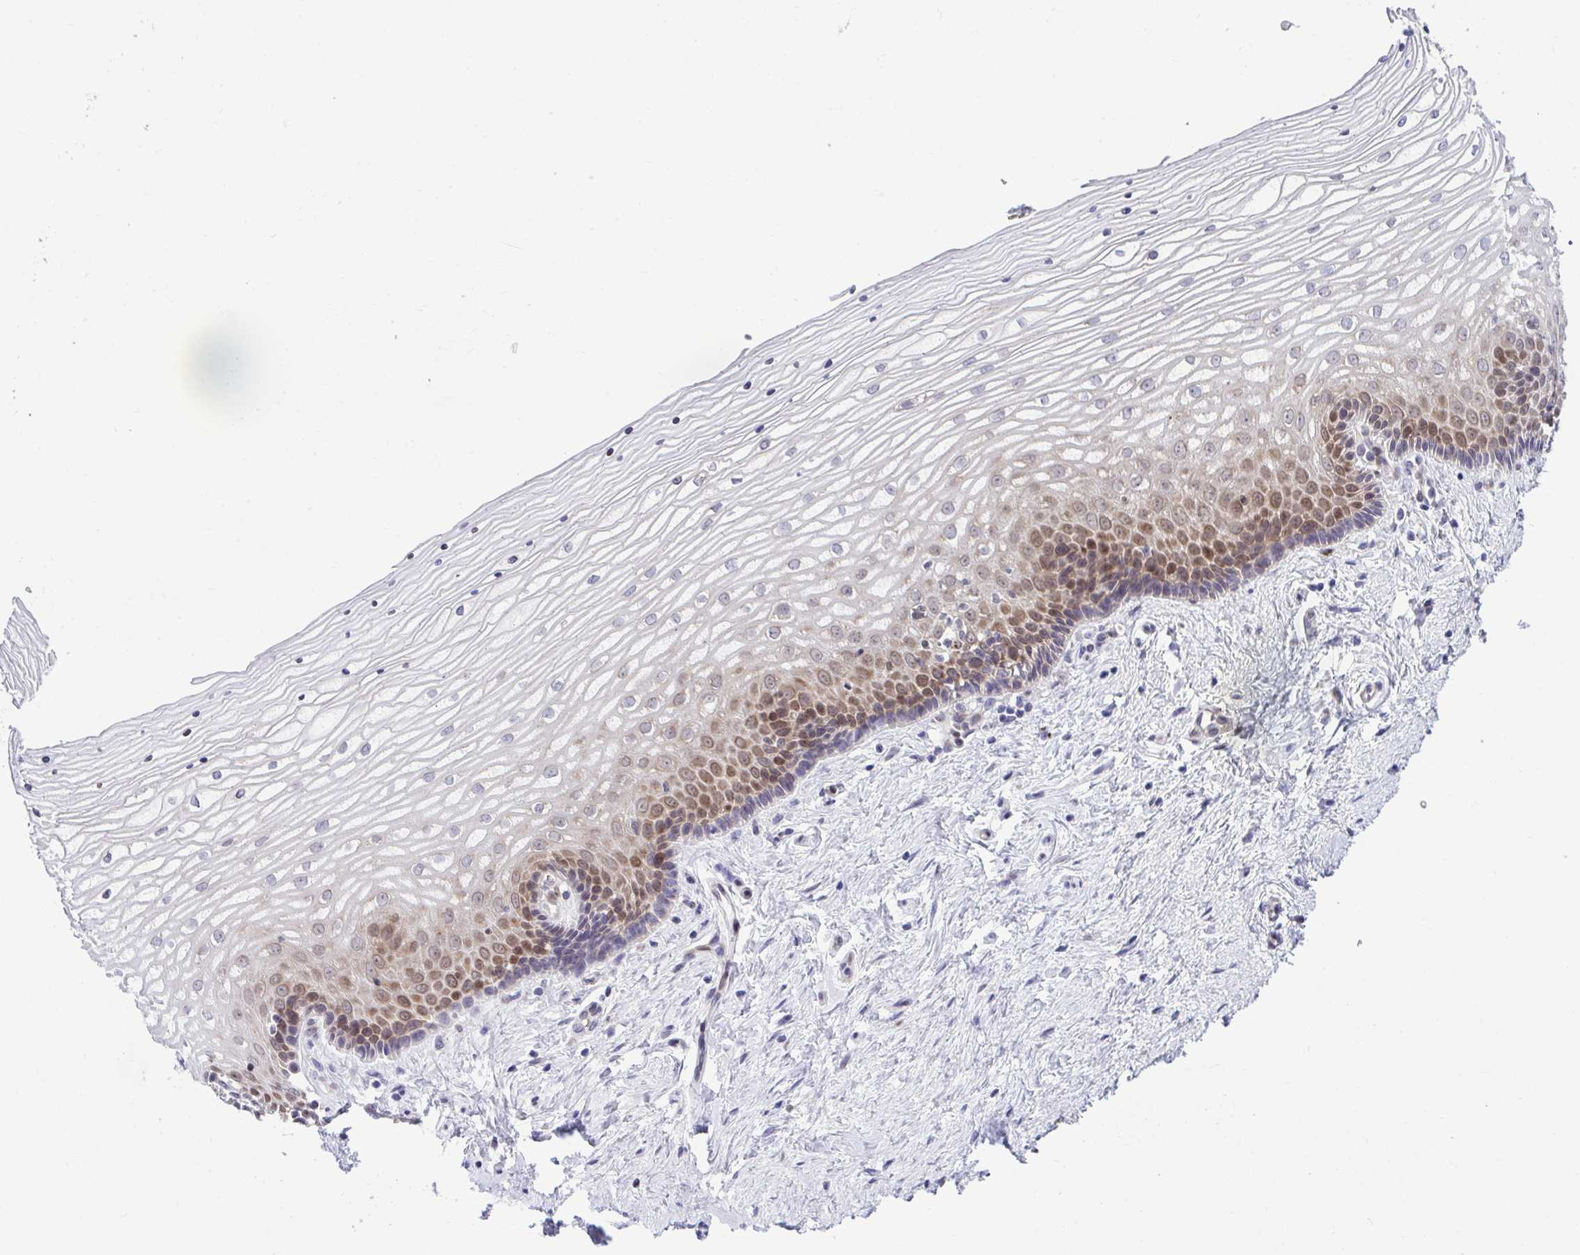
{"staining": {"intensity": "strong", "quantity": "25%-75%", "location": "cytoplasmic/membranous,nuclear"}, "tissue": "vagina", "cell_type": "Squamous epithelial cells", "image_type": "normal", "snomed": [{"axis": "morphology", "description": "Normal tissue, NOS"}, {"axis": "topography", "description": "Vagina"}], "caption": "Protein expression by IHC exhibits strong cytoplasmic/membranous,nuclear positivity in about 25%-75% of squamous epithelial cells in unremarkable vagina.", "gene": "RPS15", "patient": {"sex": "female", "age": 45}}